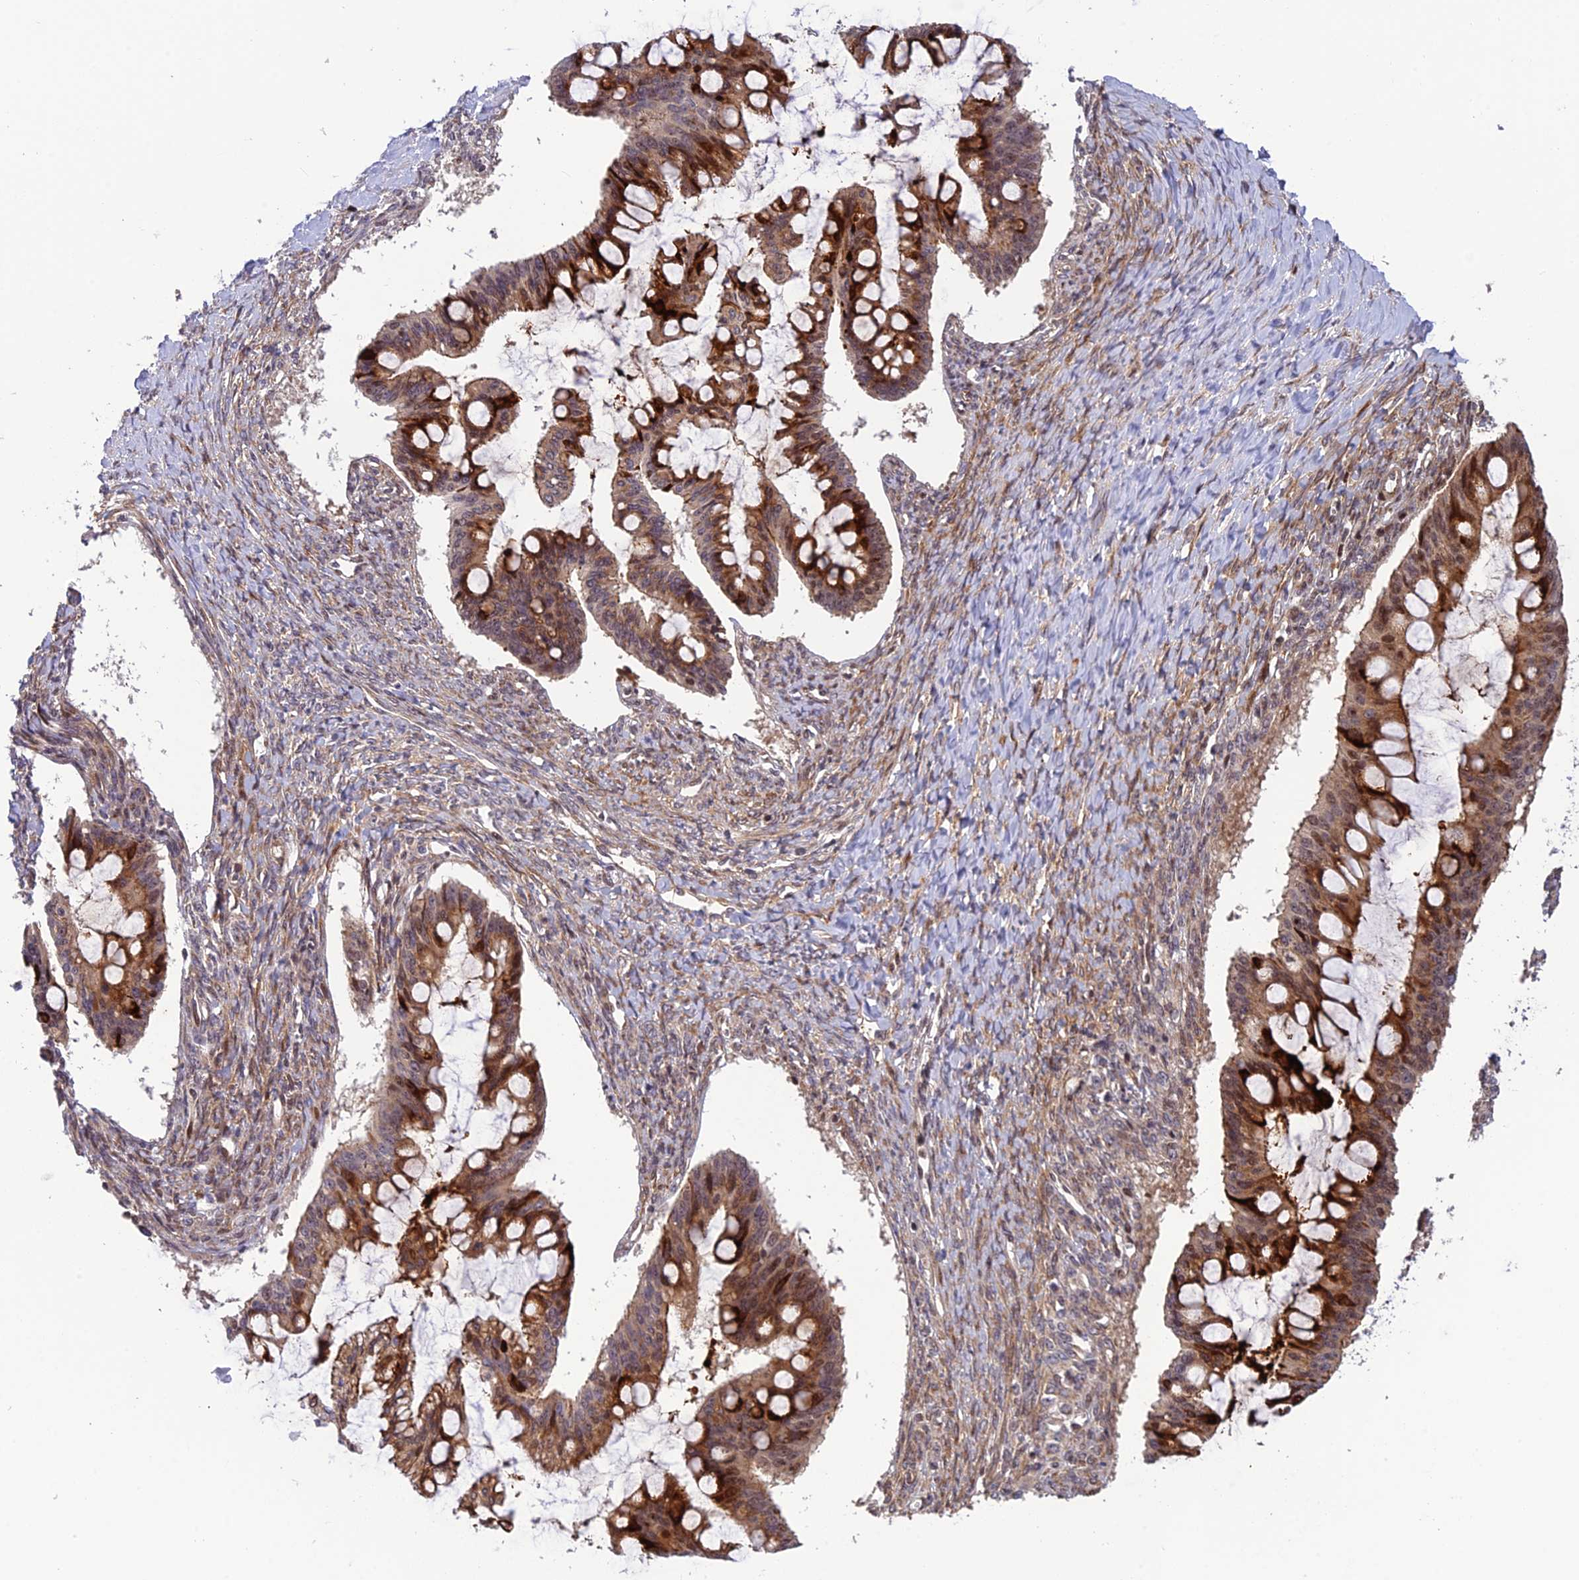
{"staining": {"intensity": "strong", "quantity": ">75%", "location": "cytoplasmic/membranous"}, "tissue": "ovarian cancer", "cell_type": "Tumor cells", "image_type": "cancer", "snomed": [{"axis": "morphology", "description": "Cystadenocarcinoma, mucinous, NOS"}, {"axis": "topography", "description": "Ovary"}], "caption": "Mucinous cystadenocarcinoma (ovarian) was stained to show a protein in brown. There is high levels of strong cytoplasmic/membranous staining in approximately >75% of tumor cells.", "gene": "SMIM7", "patient": {"sex": "female", "age": 73}}